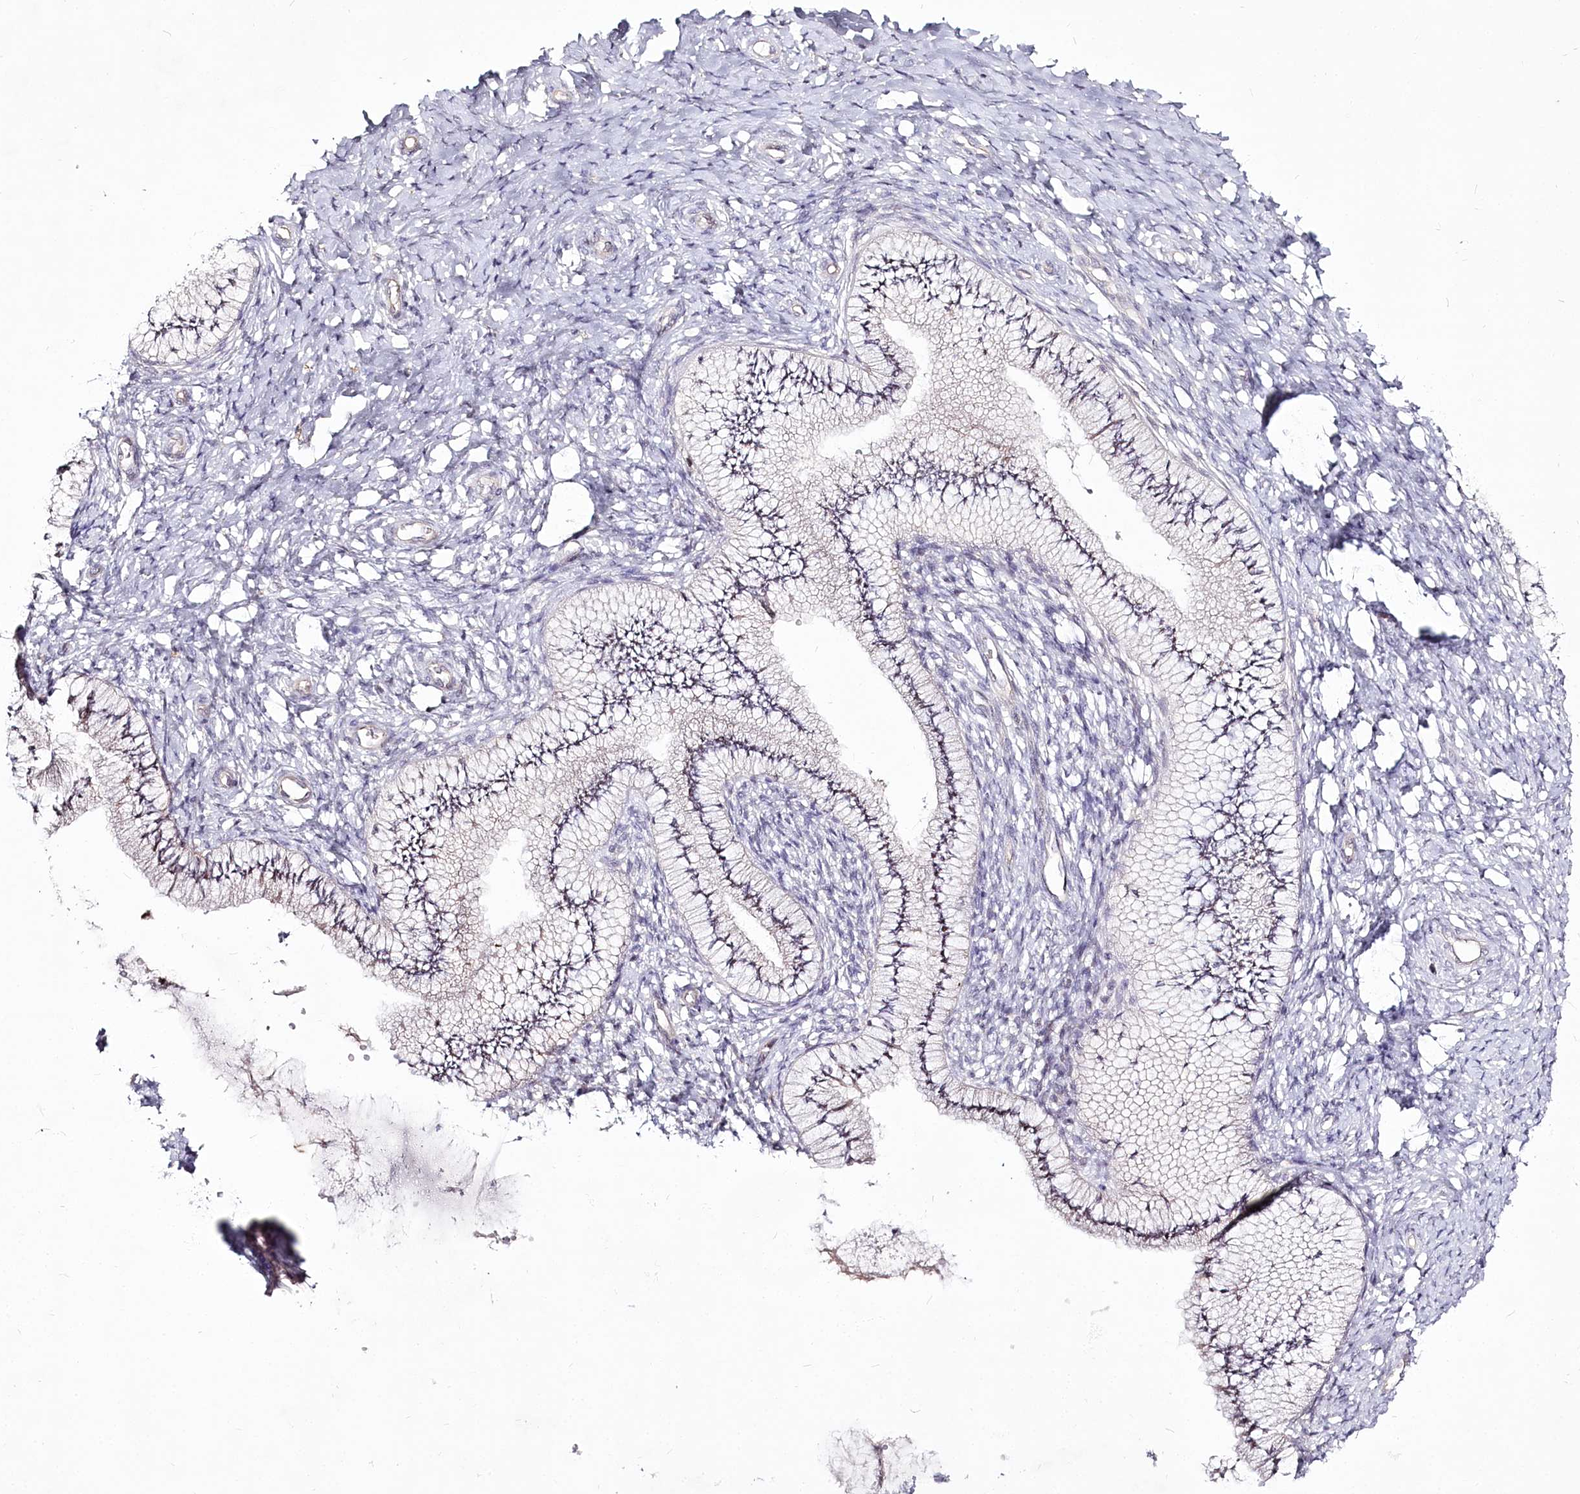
{"staining": {"intensity": "negative", "quantity": "none", "location": "none"}, "tissue": "cervix", "cell_type": "Glandular cells", "image_type": "normal", "snomed": [{"axis": "morphology", "description": "Normal tissue, NOS"}, {"axis": "topography", "description": "Cervix"}], "caption": "IHC histopathology image of benign cervix: human cervix stained with DAB exhibits no significant protein expression in glandular cells. The staining is performed using DAB (3,3'-diaminobenzidine) brown chromogen with nuclei counter-stained in using hematoxylin.", "gene": "SPINK13", "patient": {"sex": "female", "age": 36}}